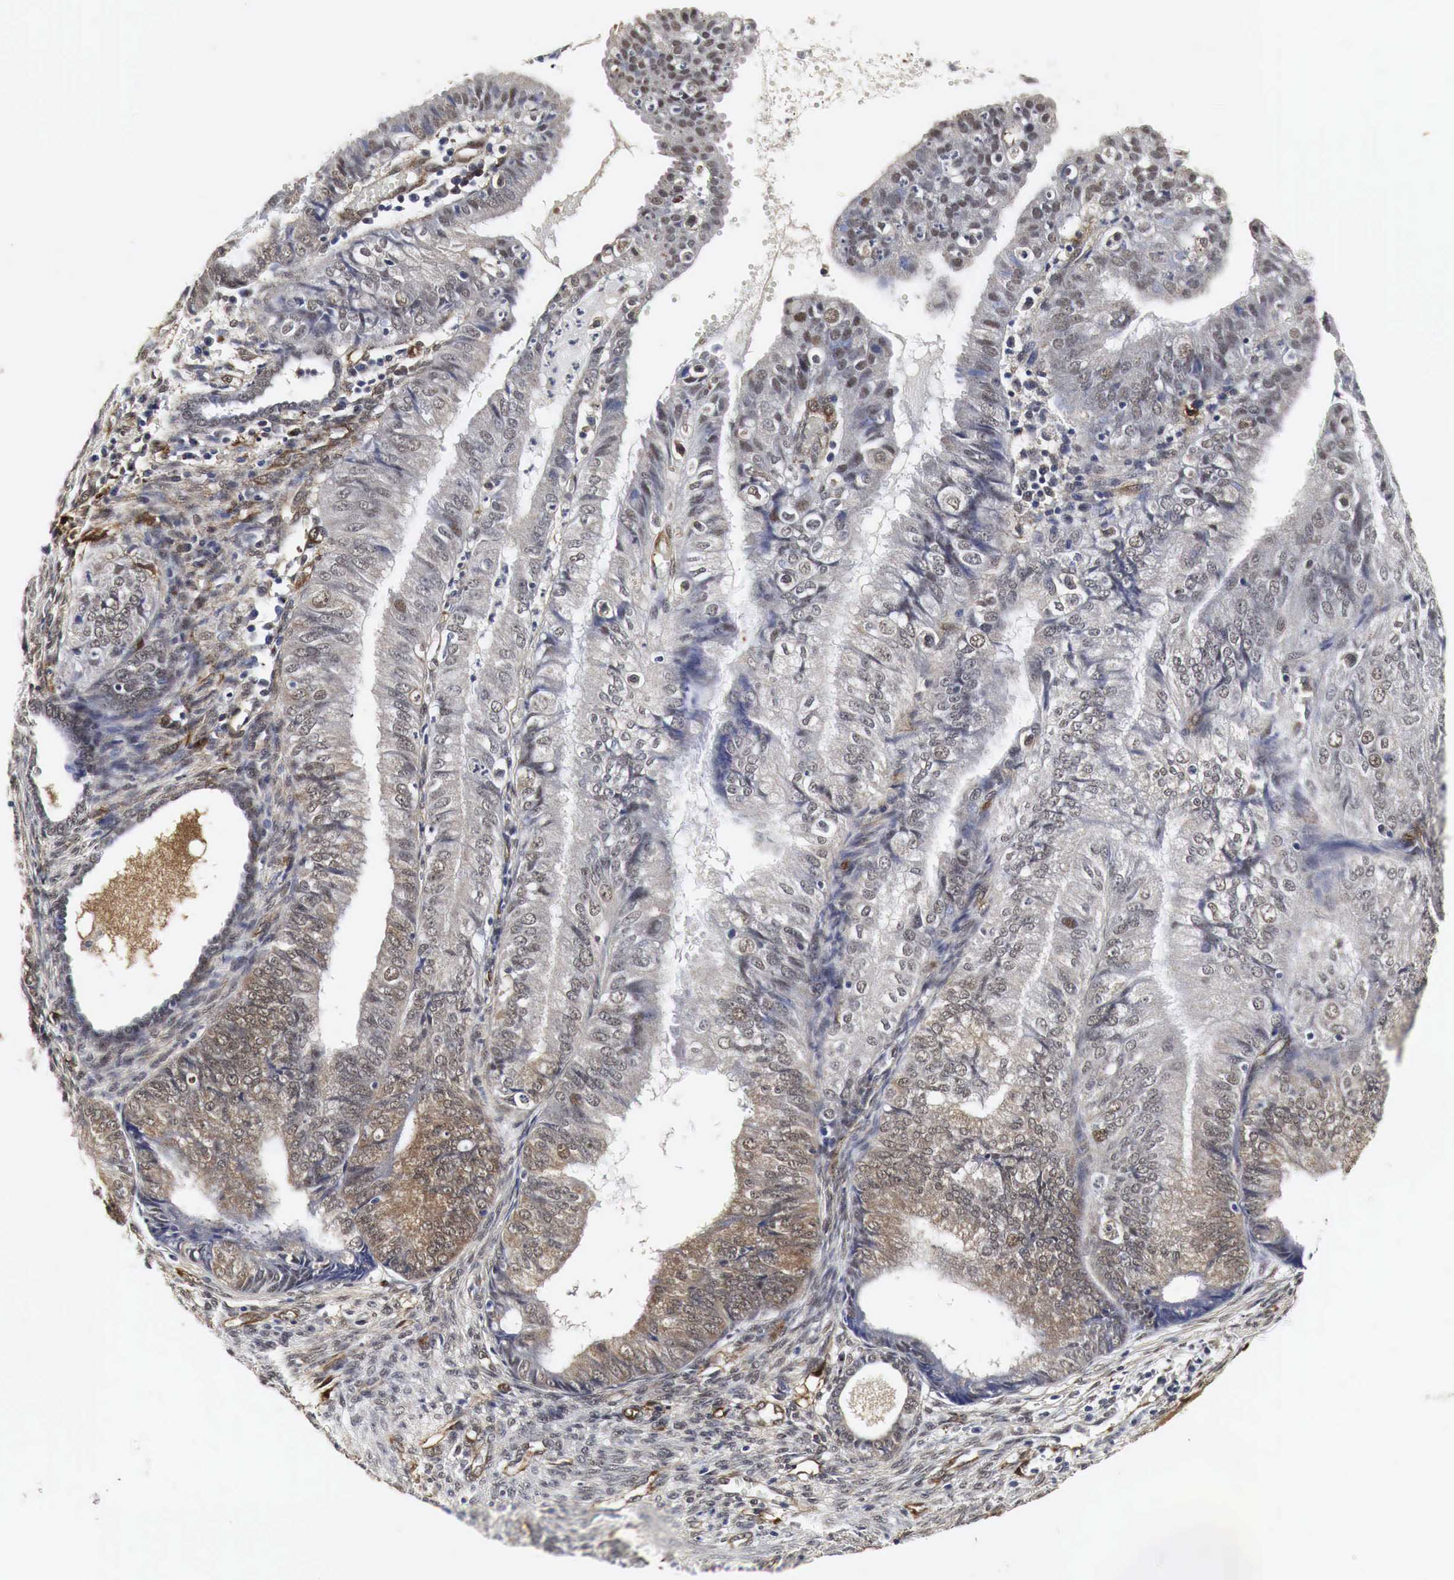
{"staining": {"intensity": "weak", "quantity": "25%-75%", "location": "cytoplasmic/membranous"}, "tissue": "endometrial cancer", "cell_type": "Tumor cells", "image_type": "cancer", "snomed": [{"axis": "morphology", "description": "Adenocarcinoma, NOS"}, {"axis": "topography", "description": "Endometrium"}], "caption": "There is low levels of weak cytoplasmic/membranous staining in tumor cells of endometrial cancer (adenocarcinoma), as demonstrated by immunohistochemical staining (brown color).", "gene": "SPIN1", "patient": {"sex": "female", "age": 66}}